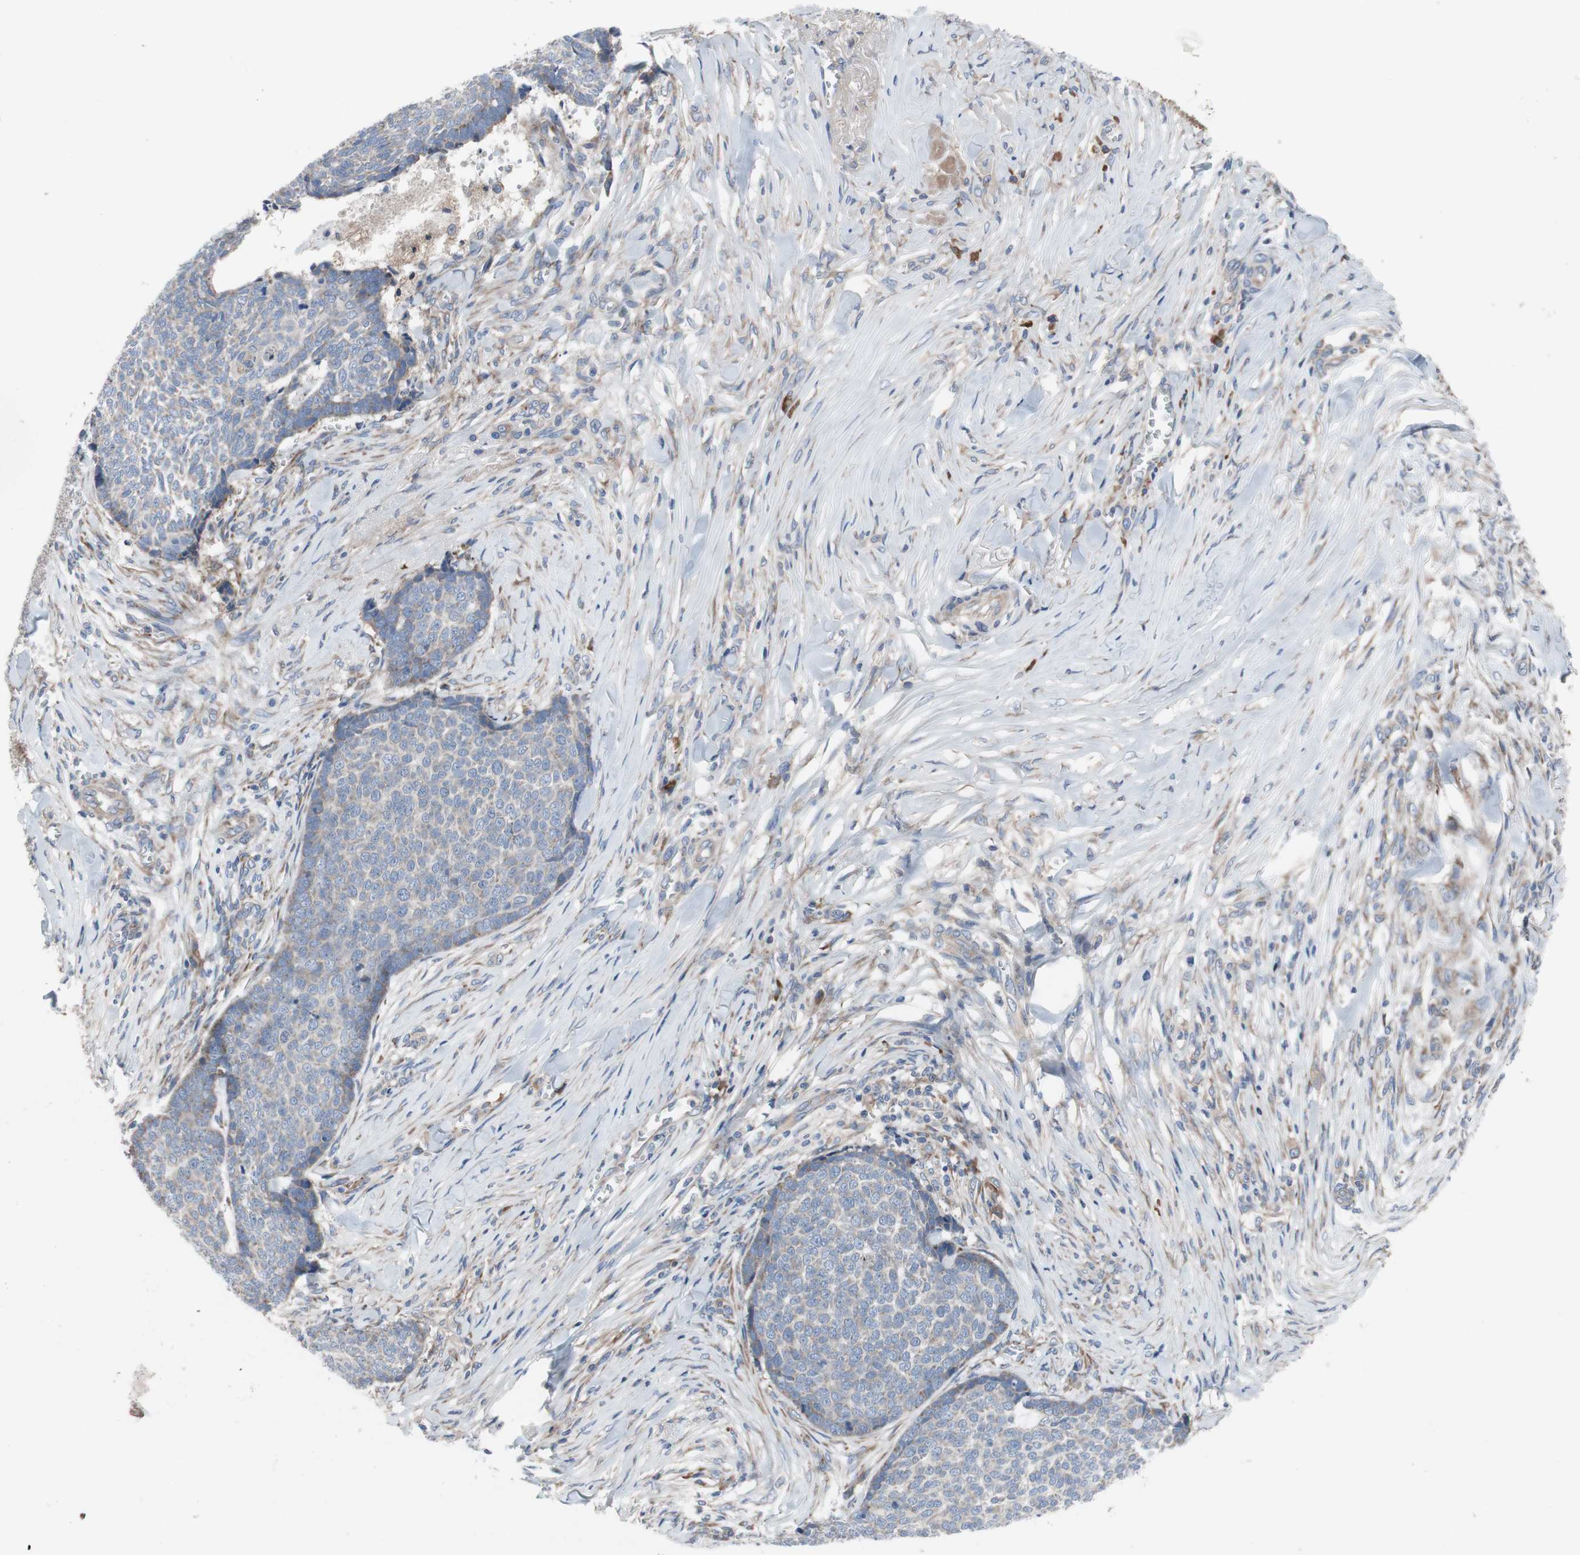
{"staining": {"intensity": "negative", "quantity": "none", "location": "none"}, "tissue": "skin cancer", "cell_type": "Tumor cells", "image_type": "cancer", "snomed": [{"axis": "morphology", "description": "Basal cell carcinoma"}, {"axis": "topography", "description": "Skin"}], "caption": "There is no significant staining in tumor cells of skin basal cell carcinoma.", "gene": "KANSL1", "patient": {"sex": "male", "age": 84}}